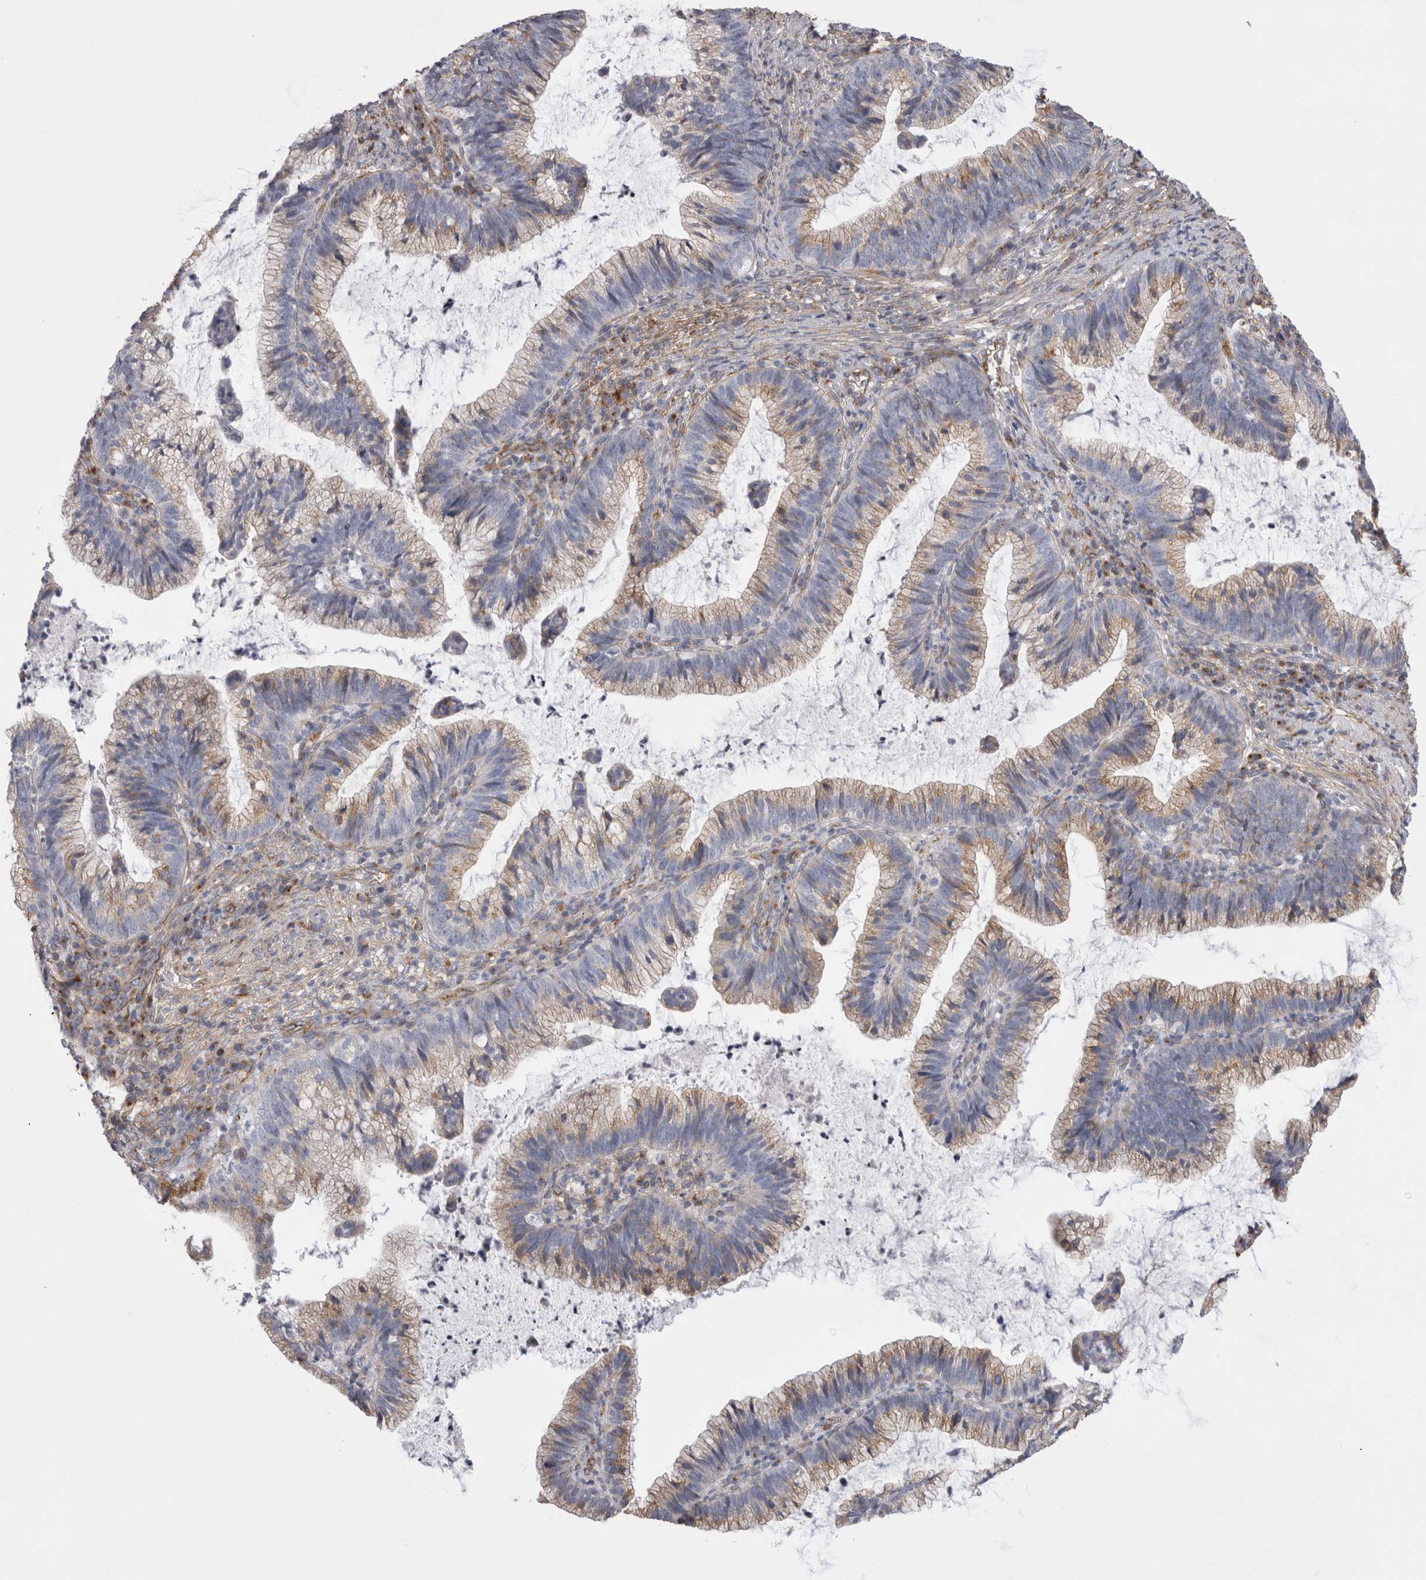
{"staining": {"intensity": "weak", "quantity": "<25%", "location": "cytoplasmic/membranous"}, "tissue": "cervical cancer", "cell_type": "Tumor cells", "image_type": "cancer", "snomed": [{"axis": "morphology", "description": "Adenocarcinoma, NOS"}, {"axis": "topography", "description": "Cervix"}], "caption": "Immunohistochemistry of human cervical cancer displays no expression in tumor cells.", "gene": "ATXN3", "patient": {"sex": "female", "age": 36}}